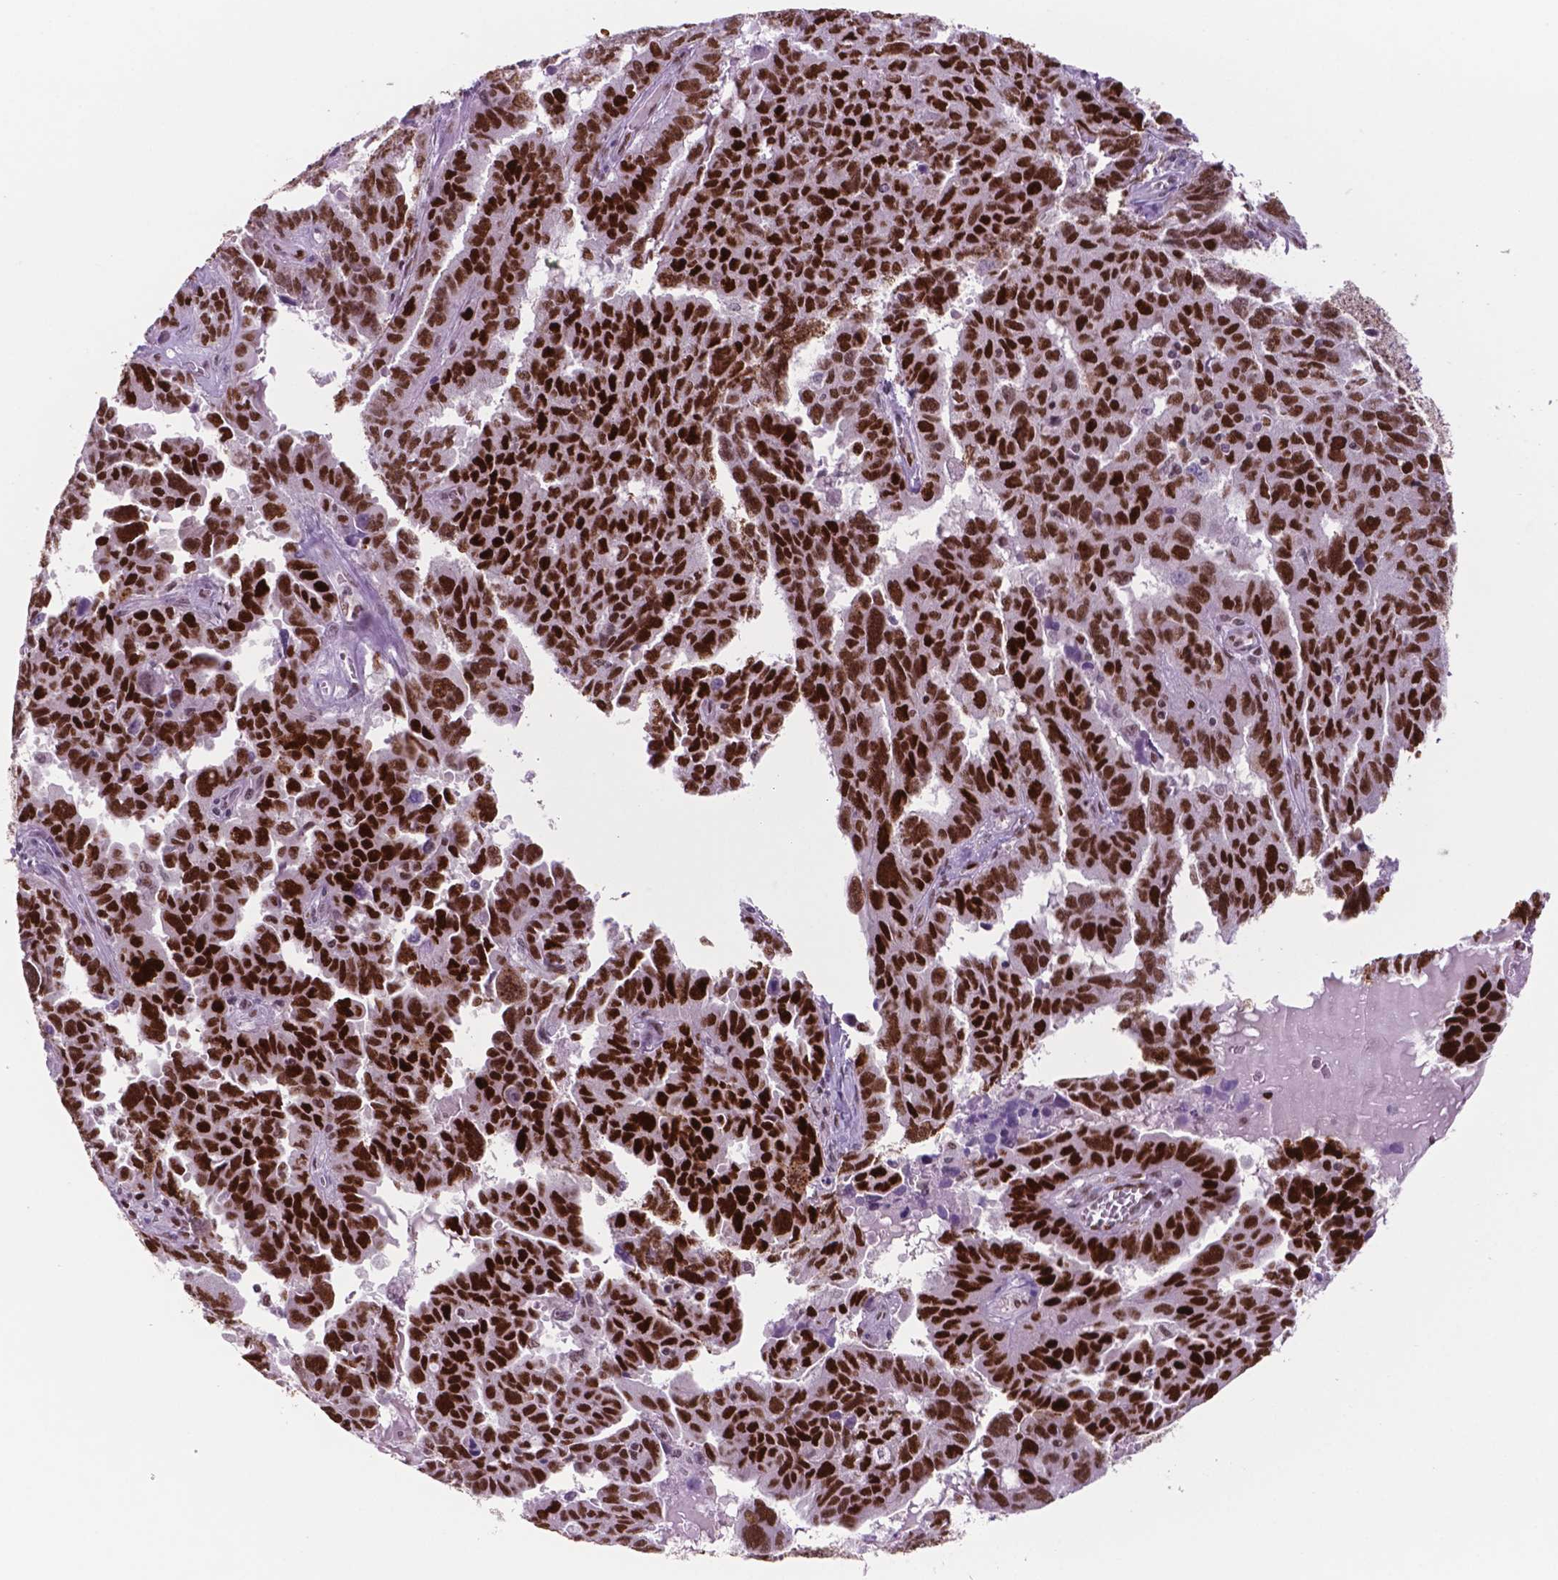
{"staining": {"intensity": "strong", "quantity": ">75%", "location": "nuclear"}, "tissue": "ovarian cancer", "cell_type": "Tumor cells", "image_type": "cancer", "snomed": [{"axis": "morphology", "description": "Adenocarcinoma, NOS"}, {"axis": "morphology", "description": "Carcinoma, endometroid"}, {"axis": "topography", "description": "Ovary"}], "caption": "Tumor cells reveal high levels of strong nuclear expression in approximately >75% of cells in ovarian cancer.", "gene": "MSH6", "patient": {"sex": "female", "age": 72}}